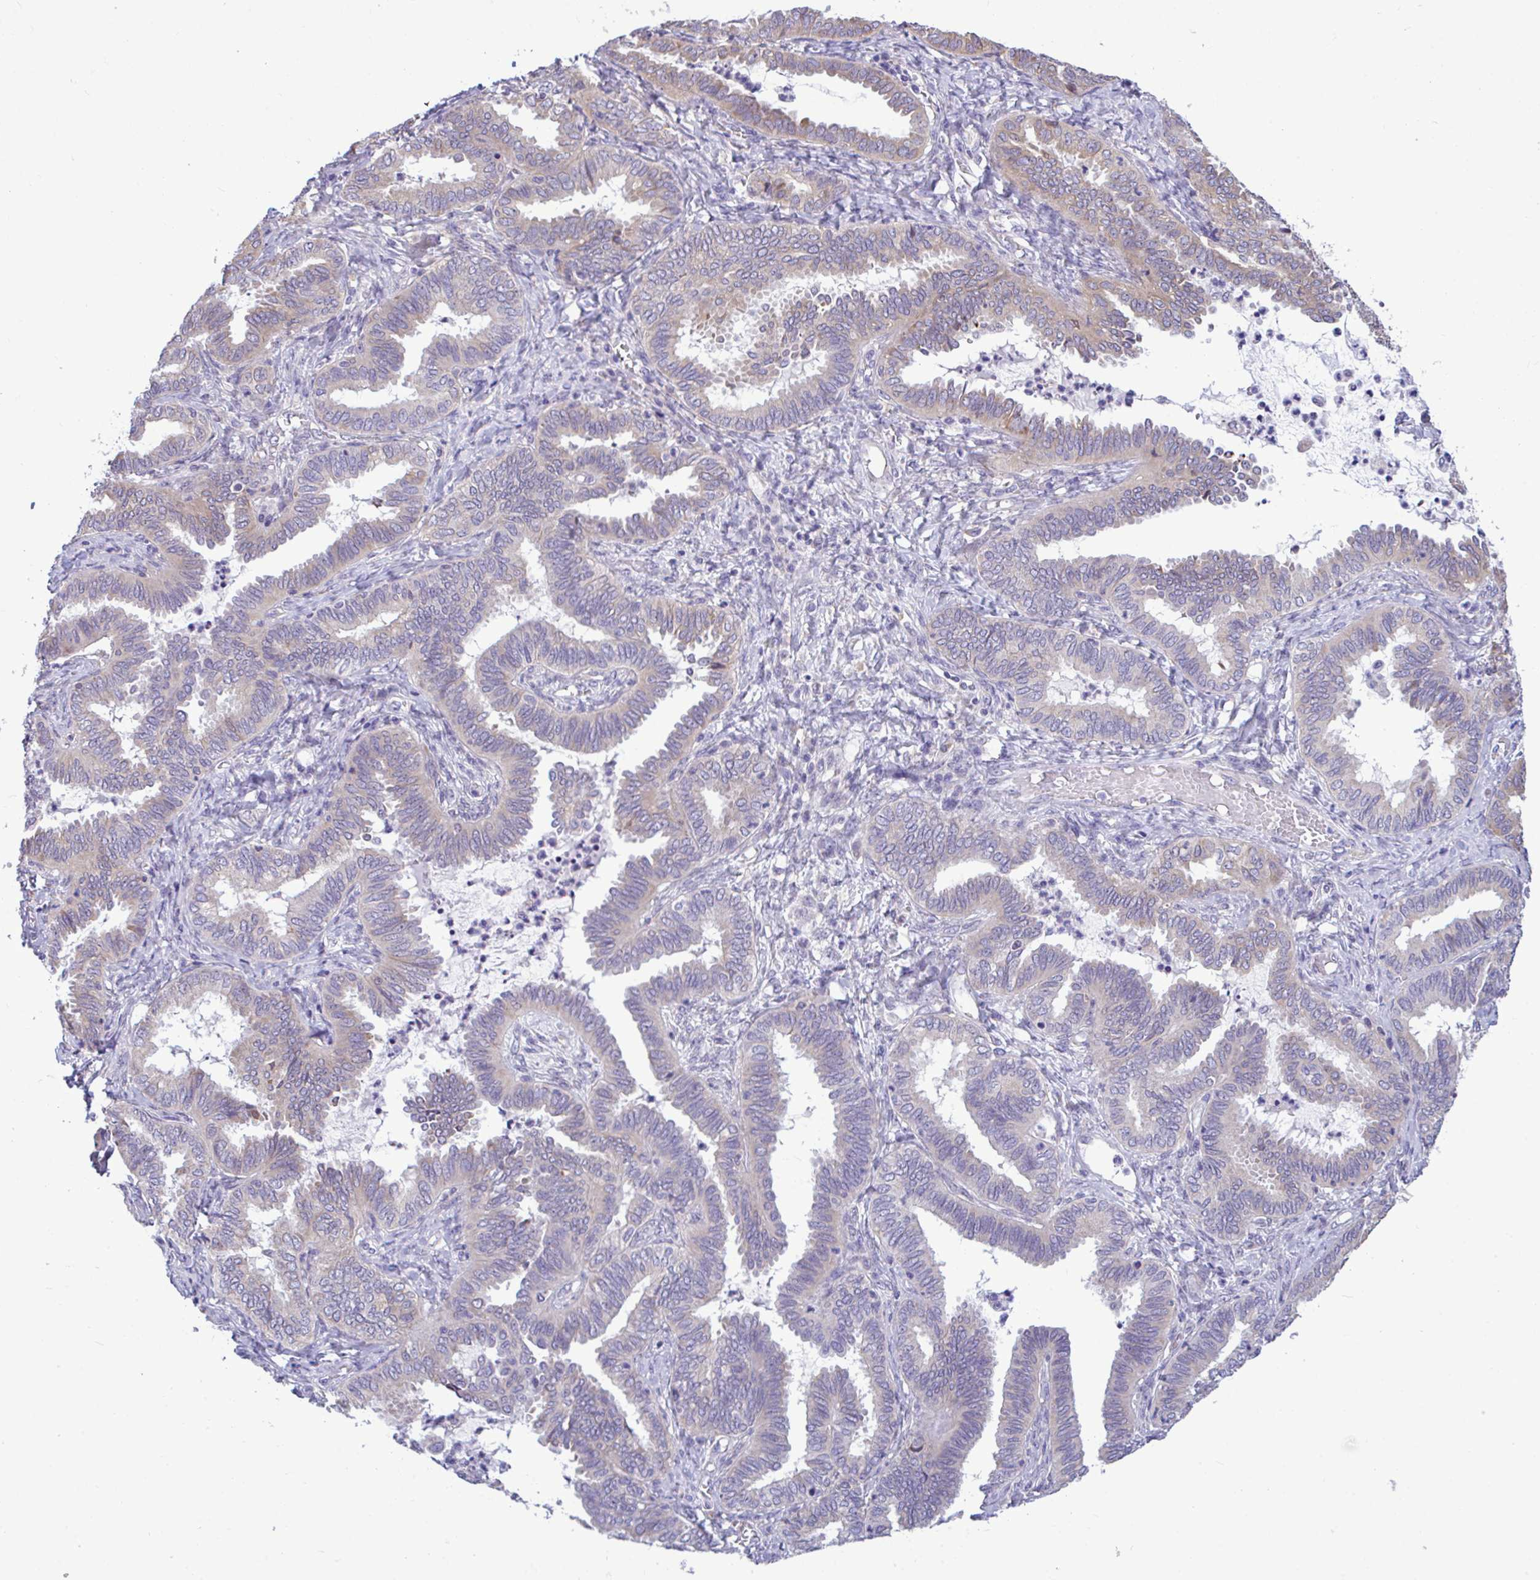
{"staining": {"intensity": "weak", "quantity": "<25%", "location": "cytoplasmic/membranous"}, "tissue": "ovarian cancer", "cell_type": "Tumor cells", "image_type": "cancer", "snomed": [{"axis": "morphology", "description": "Carcinoma, endometroid"}, {"axis": "topography", "description": "Ovary"}], "caption": "A high-resolution histopathology image shows IHC staining of ovarian endometroid carcinoma, which exhibits no significant positivity in tumor cells. Nuclei are stained in blue.", "gene": "PIGK", "patient": {"sex": "female", "age": 70}}